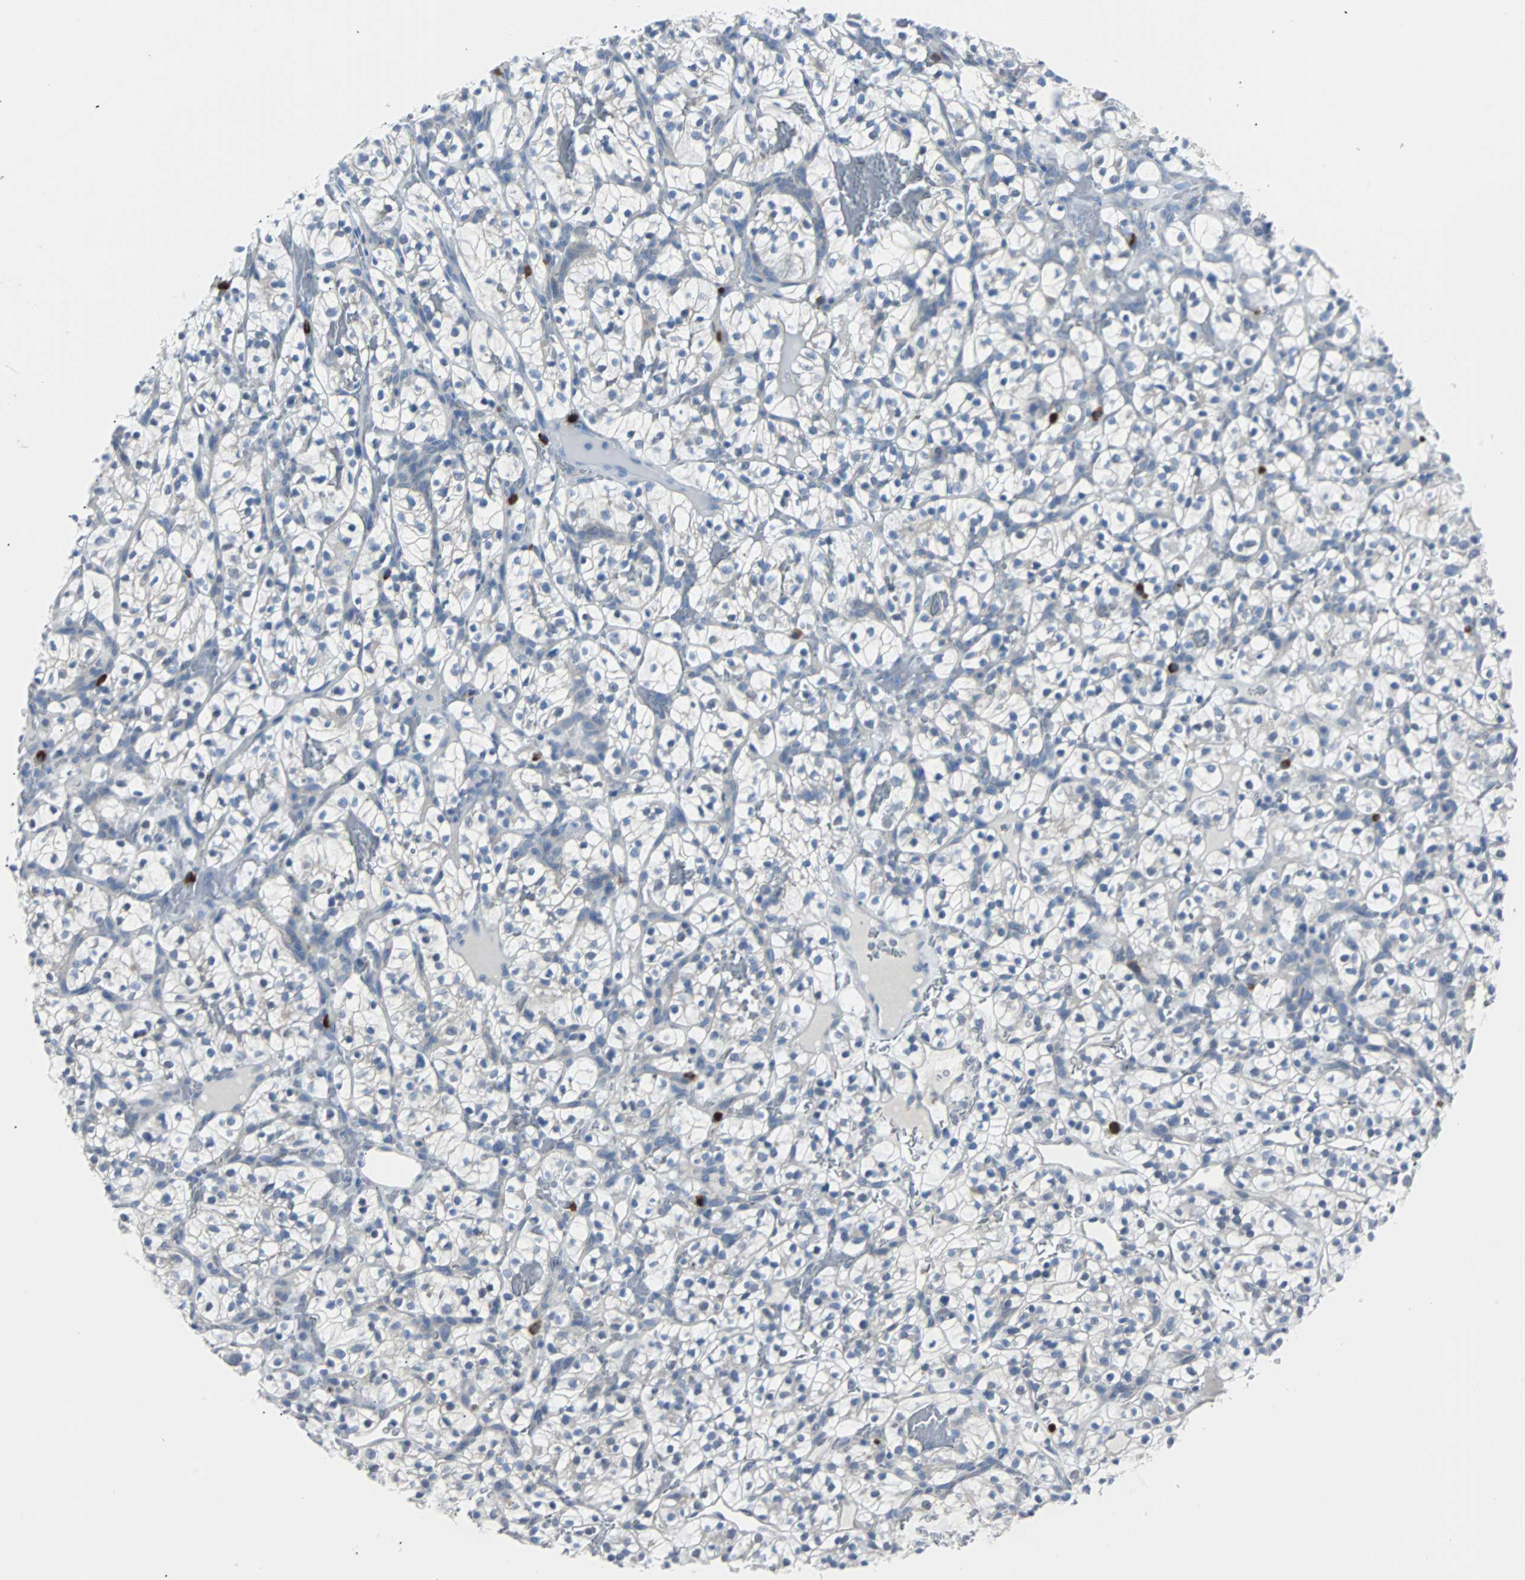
{"staining": {"intensity": "negative", "quantity": "none", "location": "none"}, "tissue": "renal cancer", "cell_type": "Tumor cells", "image_type": "cancer", "snomed": [{"axis": "morphology", "description": "Adenocarcinoma, NOS"}, {"axis": "topography", "description": "Kidney"}], "caption": "An immunohistochemistry micrograph of renal cancer (adenocarcinoma) is shown. There is no staining in tumor cells of renal cancer (adenocarcinoma).", "gene": "RASA1", "patient": {"sex": "female", "age": 57}}